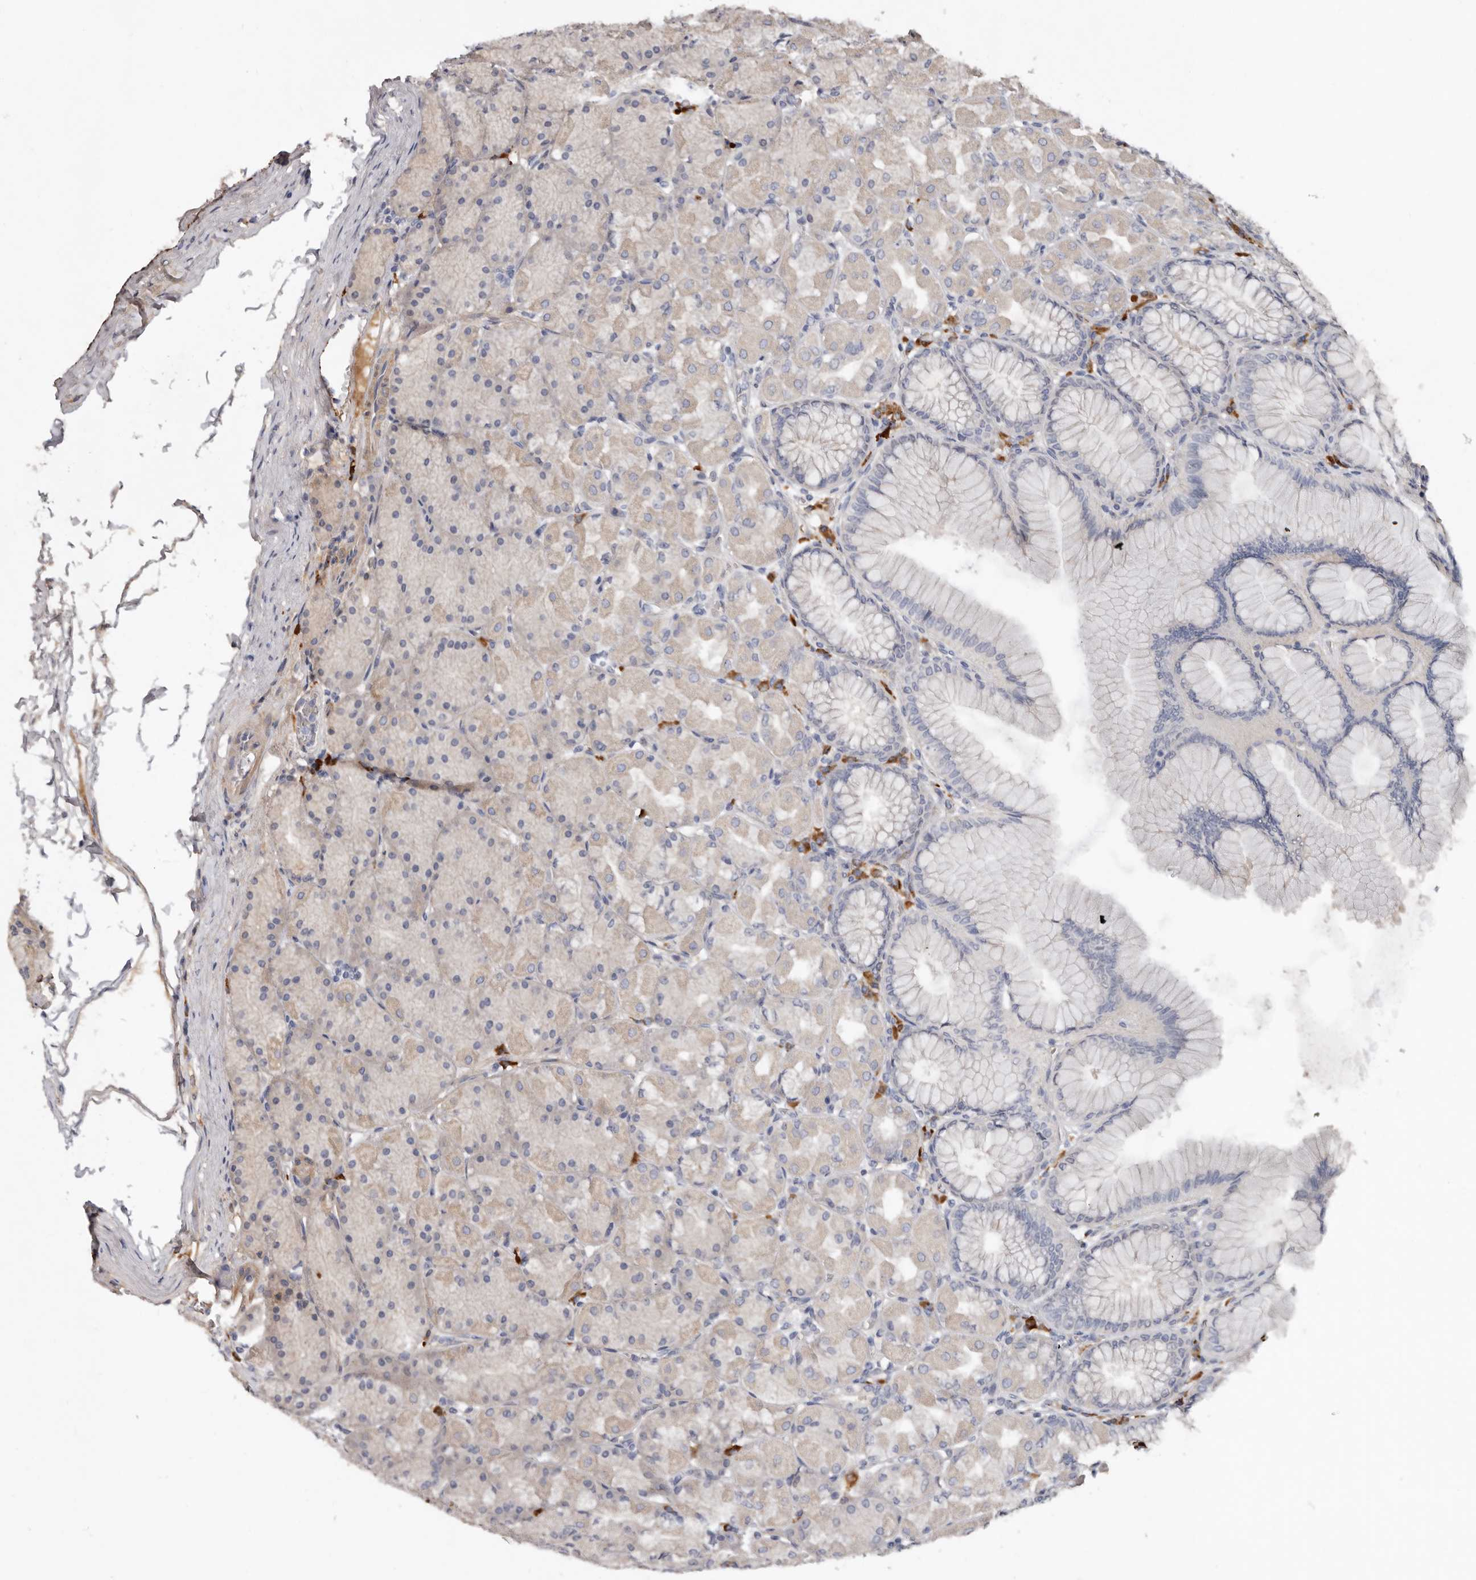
{"staining": {"intensity": "weak", "quantity": "<25%", "location": "cytoplasmic/membranous"}, "tissue": "stomach", "cell_type": "Glandular cells", "image_type": "normal", "snomed": [{"axis": "morphology", "description": "Normal tissue, NOS"}, {"axis": "topography", "description": "Stomach, upper"}], "caption": "Micrograph shows no significant protein expression in glandular cells of normal stomach. The staining is performed using DAB brown chromogen with nuclei counter-stained in using hematoxylin.", "gene": "SPTA1", "patient": {"sex": "female", "age": 56}}